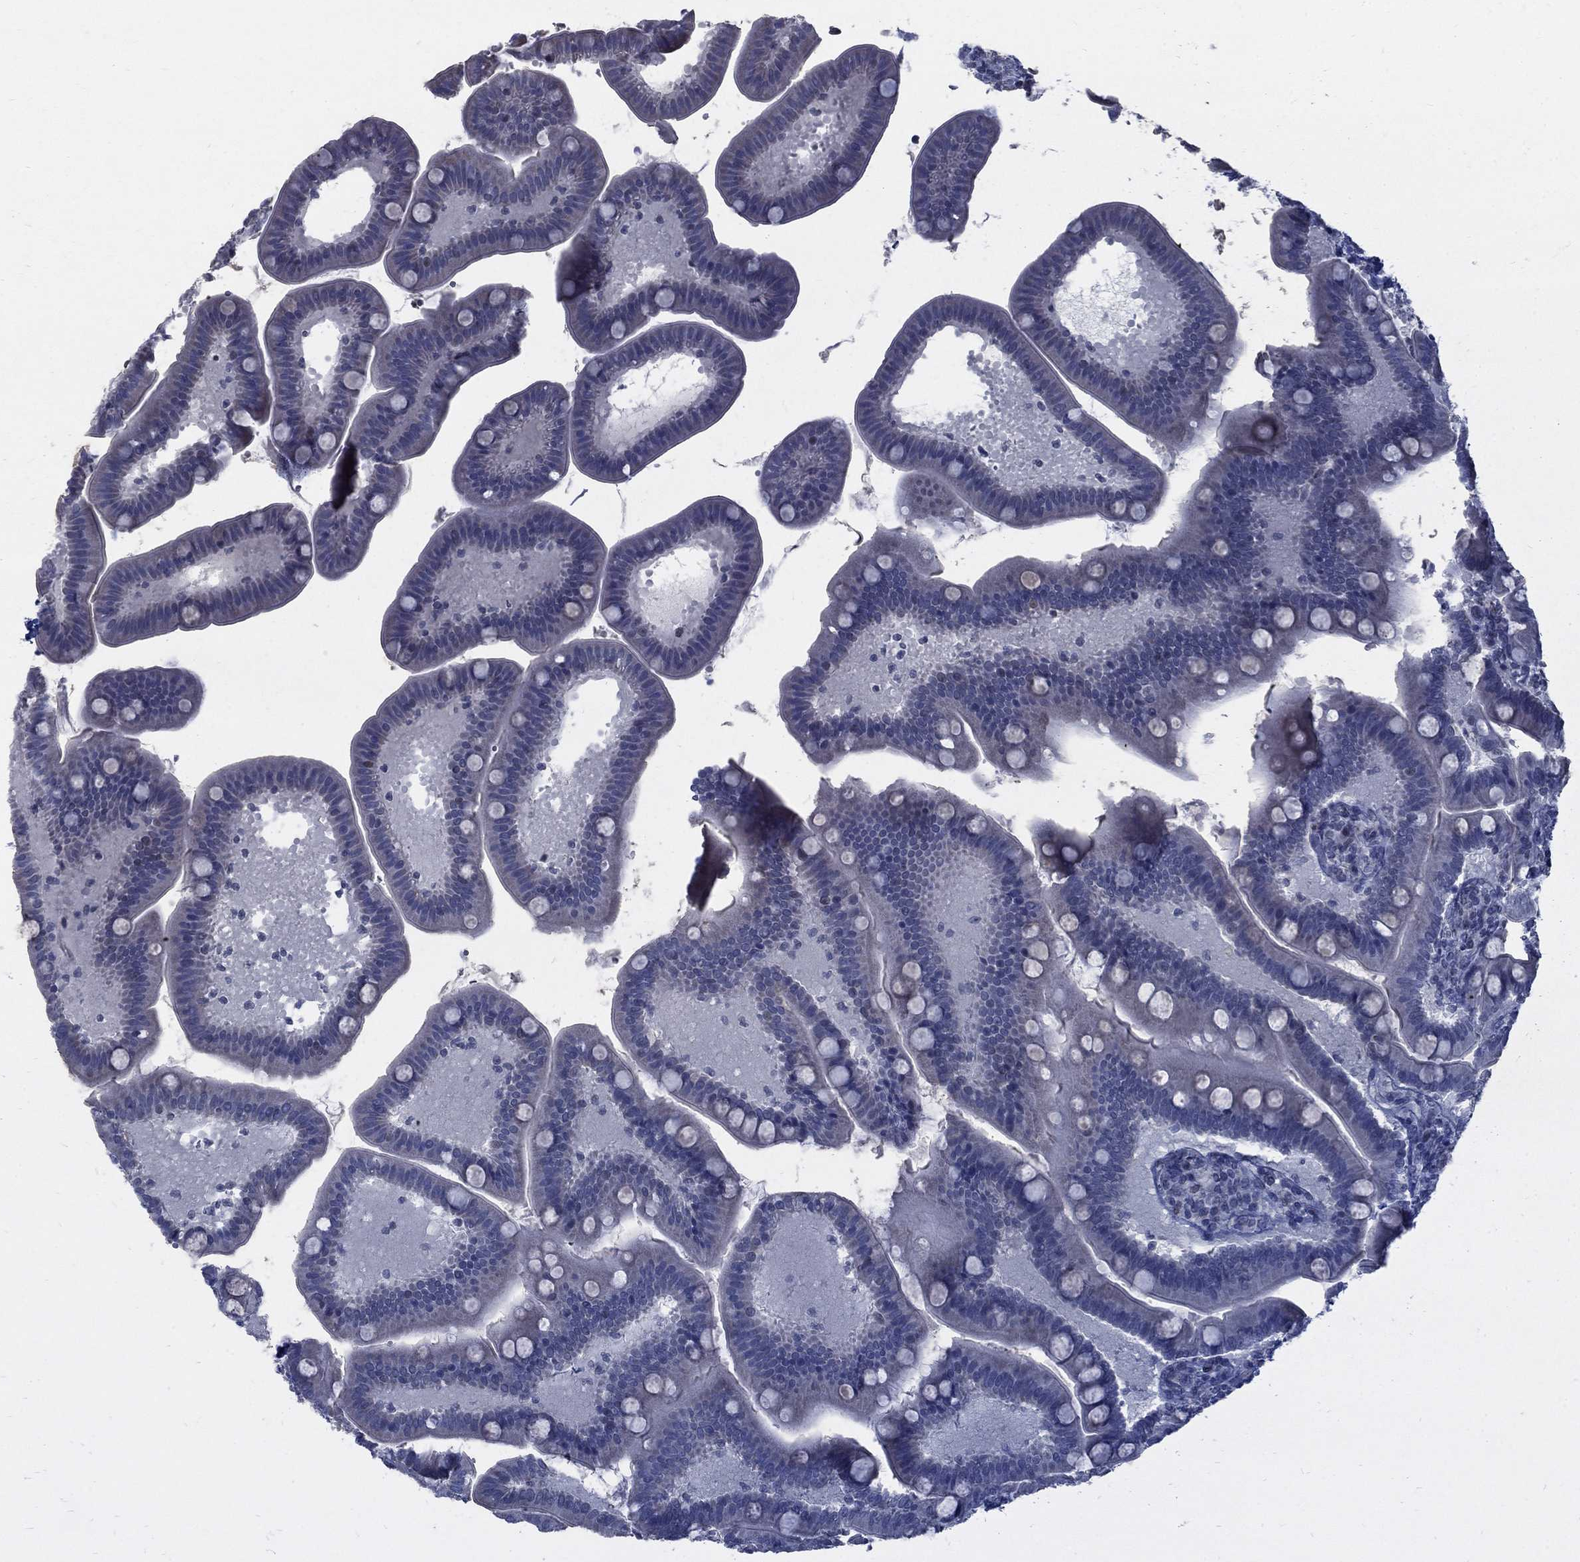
{"staining": {"intensity": "negative", "quantity": "none", "location": "none"}, "tissue": "small intestine", "cell_type": "Glandular cells", "image_type": "normal", "snomed": [{"axis": "morphology", "description": "Normal tissue, NOS"}, {"axis": "topography", "description": "Small intestine"}], "caption": "Immunohistochemistry histopathology image of benign human small intestine stained for a protein (brown), which displays no positivity in glandular cells.", "gene": "GCFC2", "patient": {"sex": "male", "age": 66}}